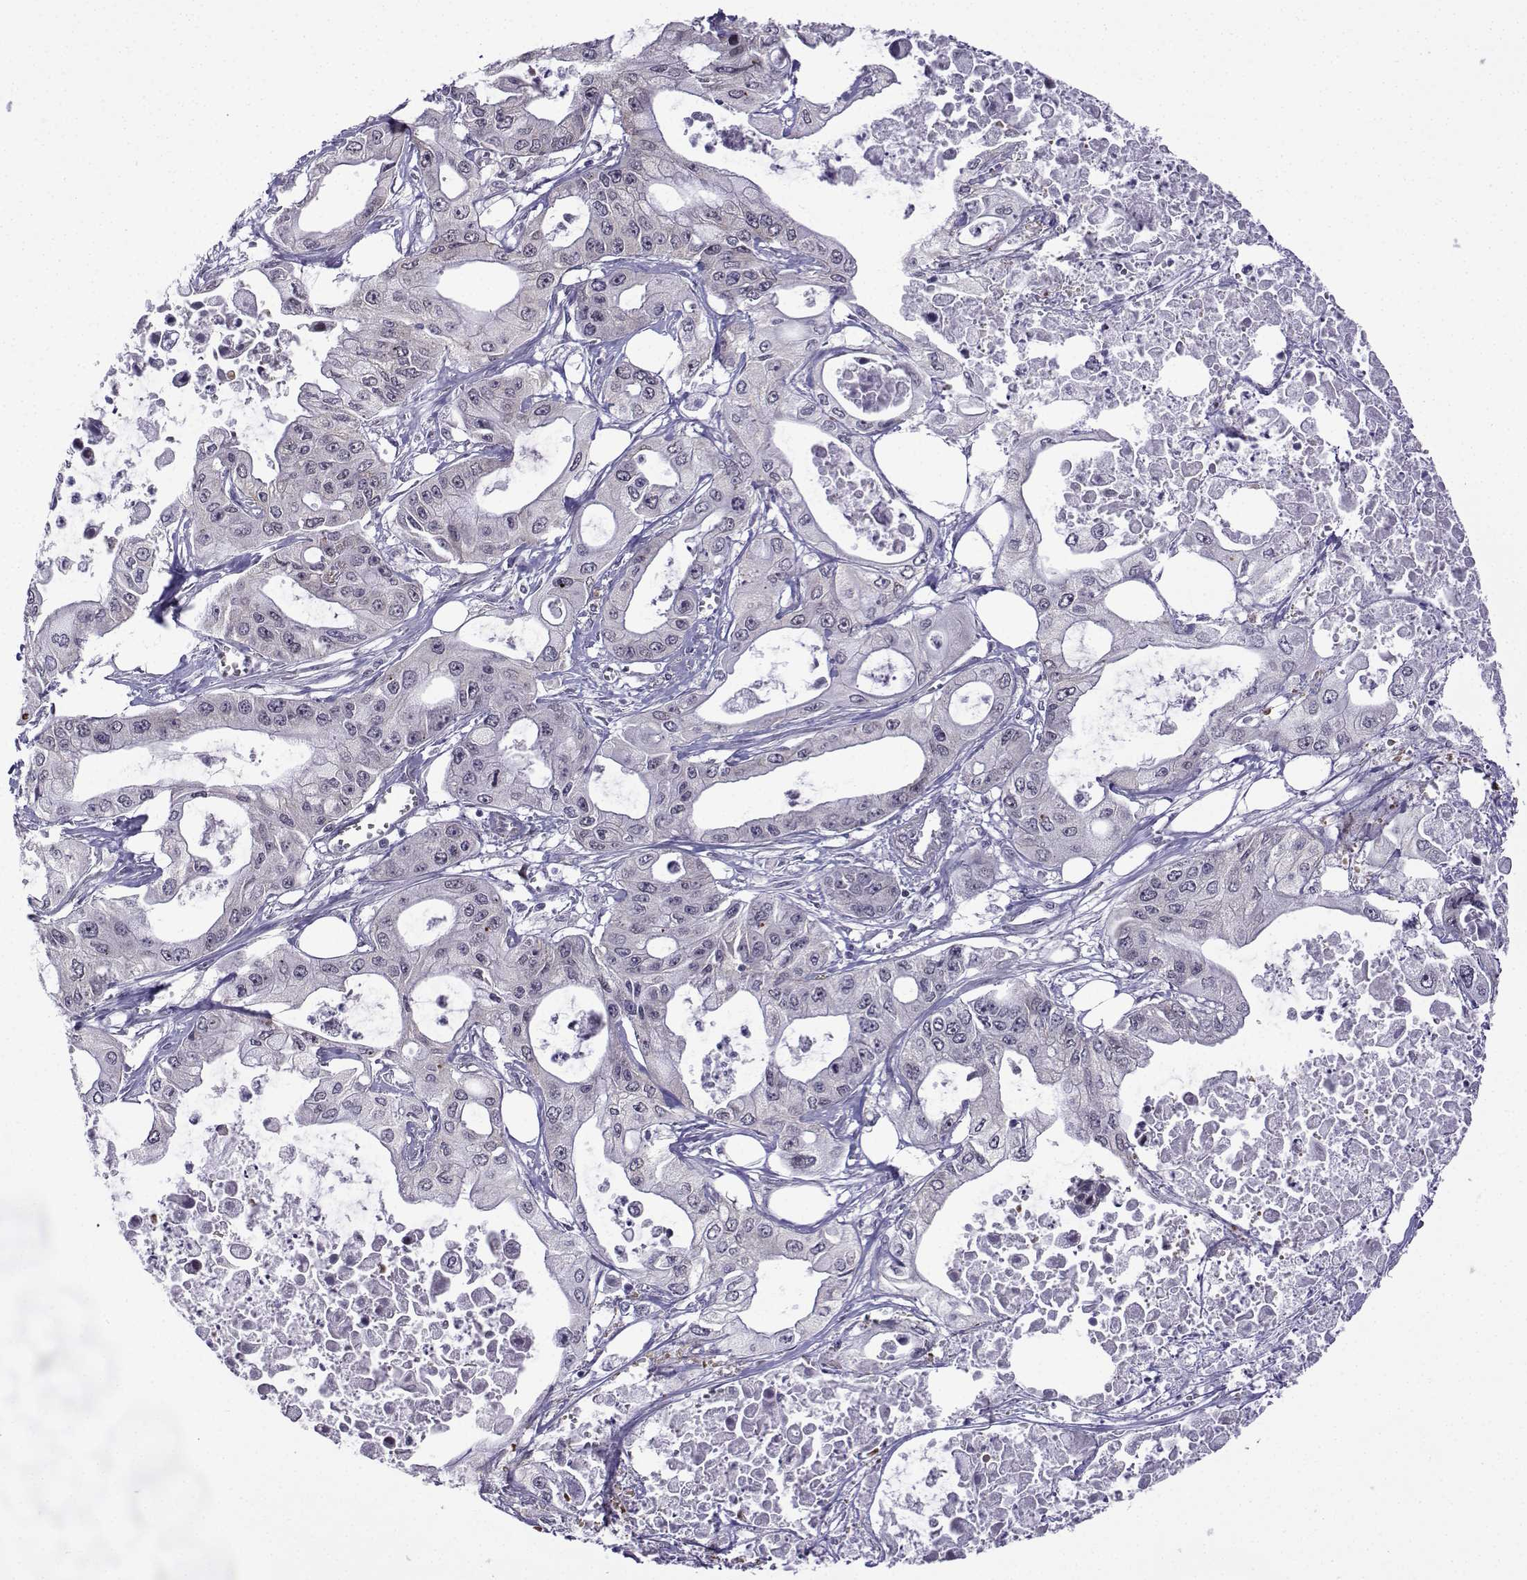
{"staining": {"intensity": "negative", "quantity": "none", "location": "none"}, "tissue": "pancreatic cancer", "cell_type": "Tumor cells", "image_type": "cancer", "snomed": [{"axis": "morphology", "description": "Adenocarcinoma, NOS"}, {"axis": "topography", "description": "Pancreas"}], "caption": "Tumor cells show no significant protein staining in pancreatic adenocarcinoma.", "gene": "FGF3", "patient": {"sex": "male", "age": 70}}